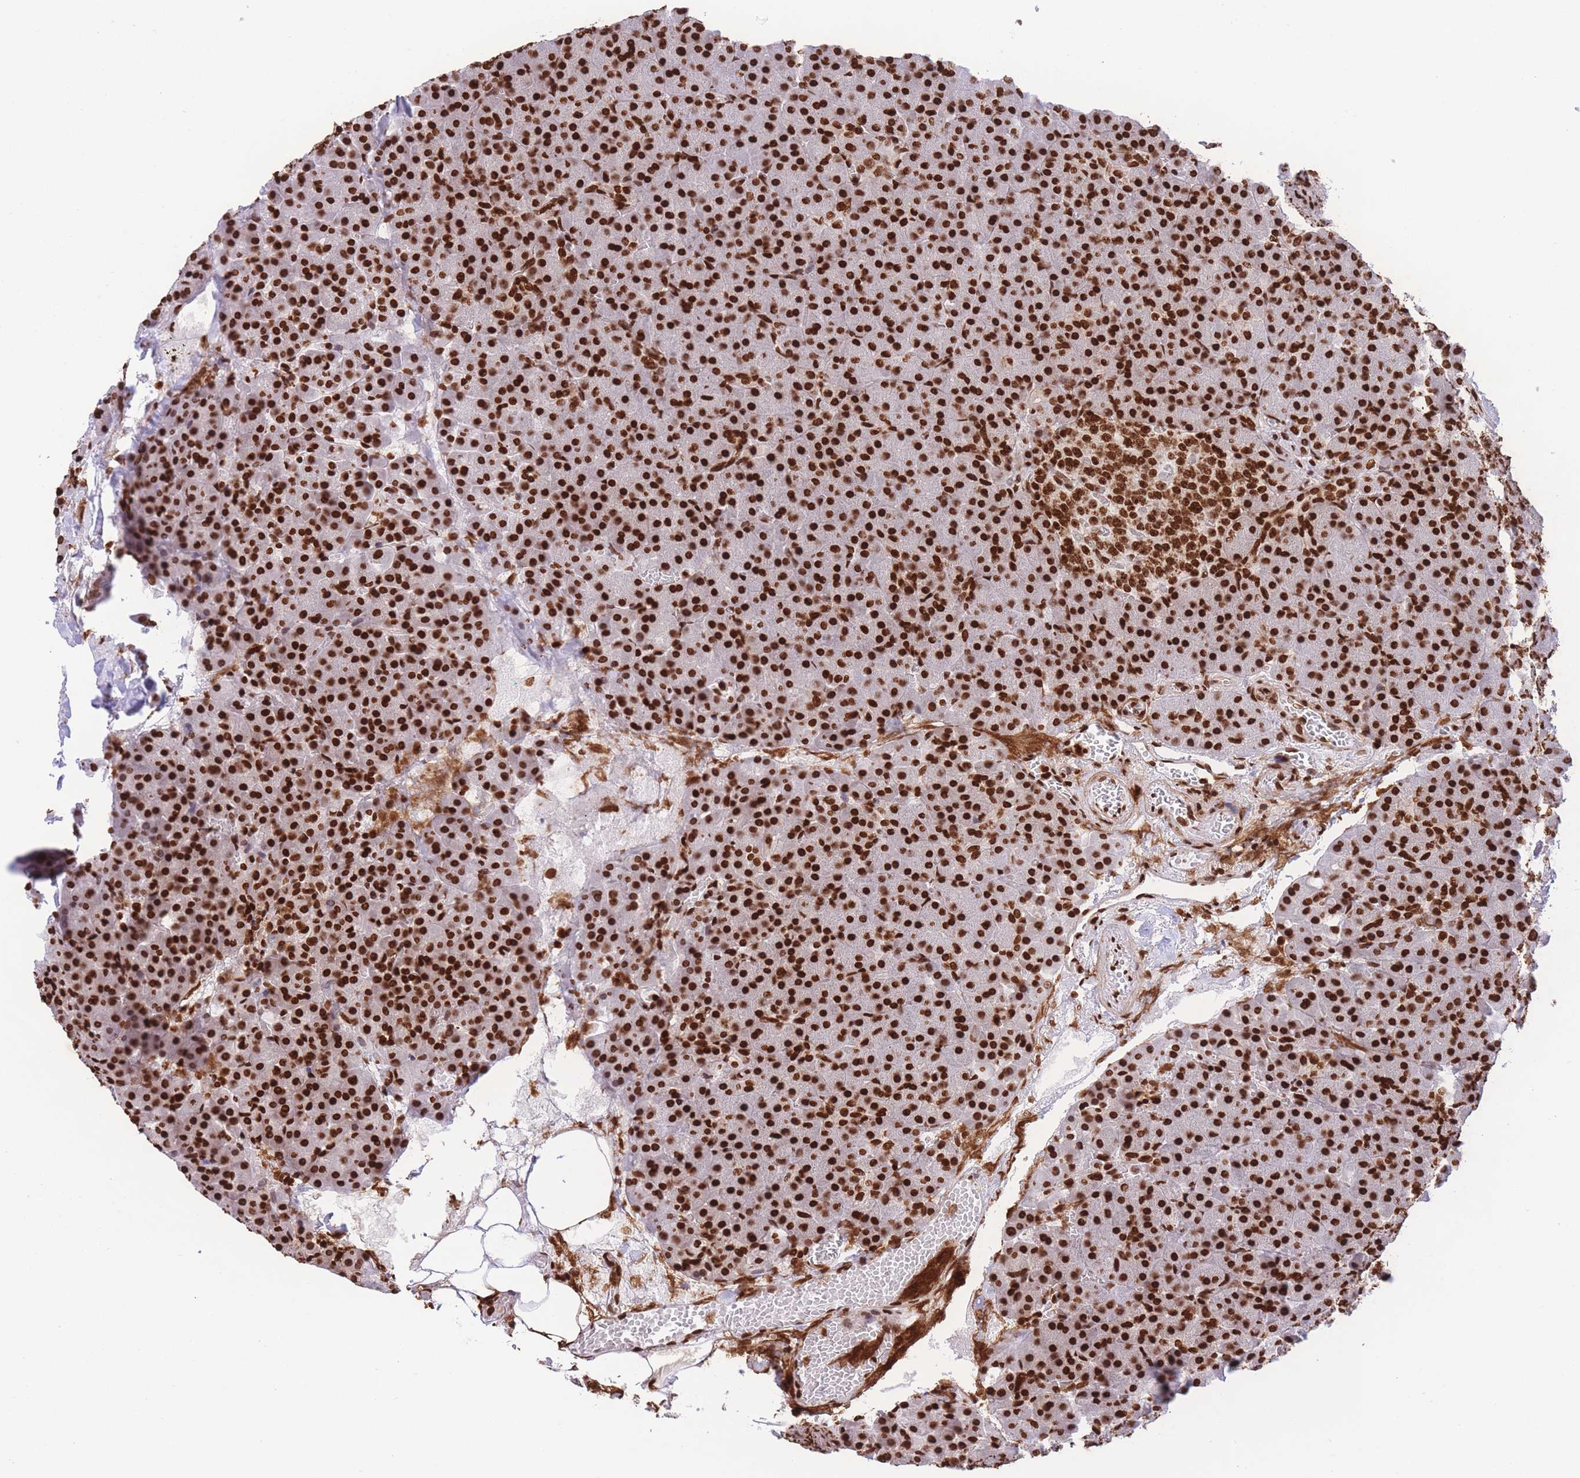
{"staining": {"intensity": "strong", "quantity": ">75%", "location": "nuclear"}, "tissue": "pancreas", "cell_type": "Exocrine glandular cells", "image_type": "normal", "snomed": [{"axis": "morphology", "description": "Normal tissue, NOS"}, {"axis": "topography", "description": "Pancreas"}], "caption": "Immunohistochemical staining of normal pancreas shows strong nuclear protein staining in about >75% of exocrine glandular cells. (brown staining indicates protein expression, while blue staining denotes nuclei).", "gene": "H2BC10", "patient": {"sex": "female", "age": 74}}